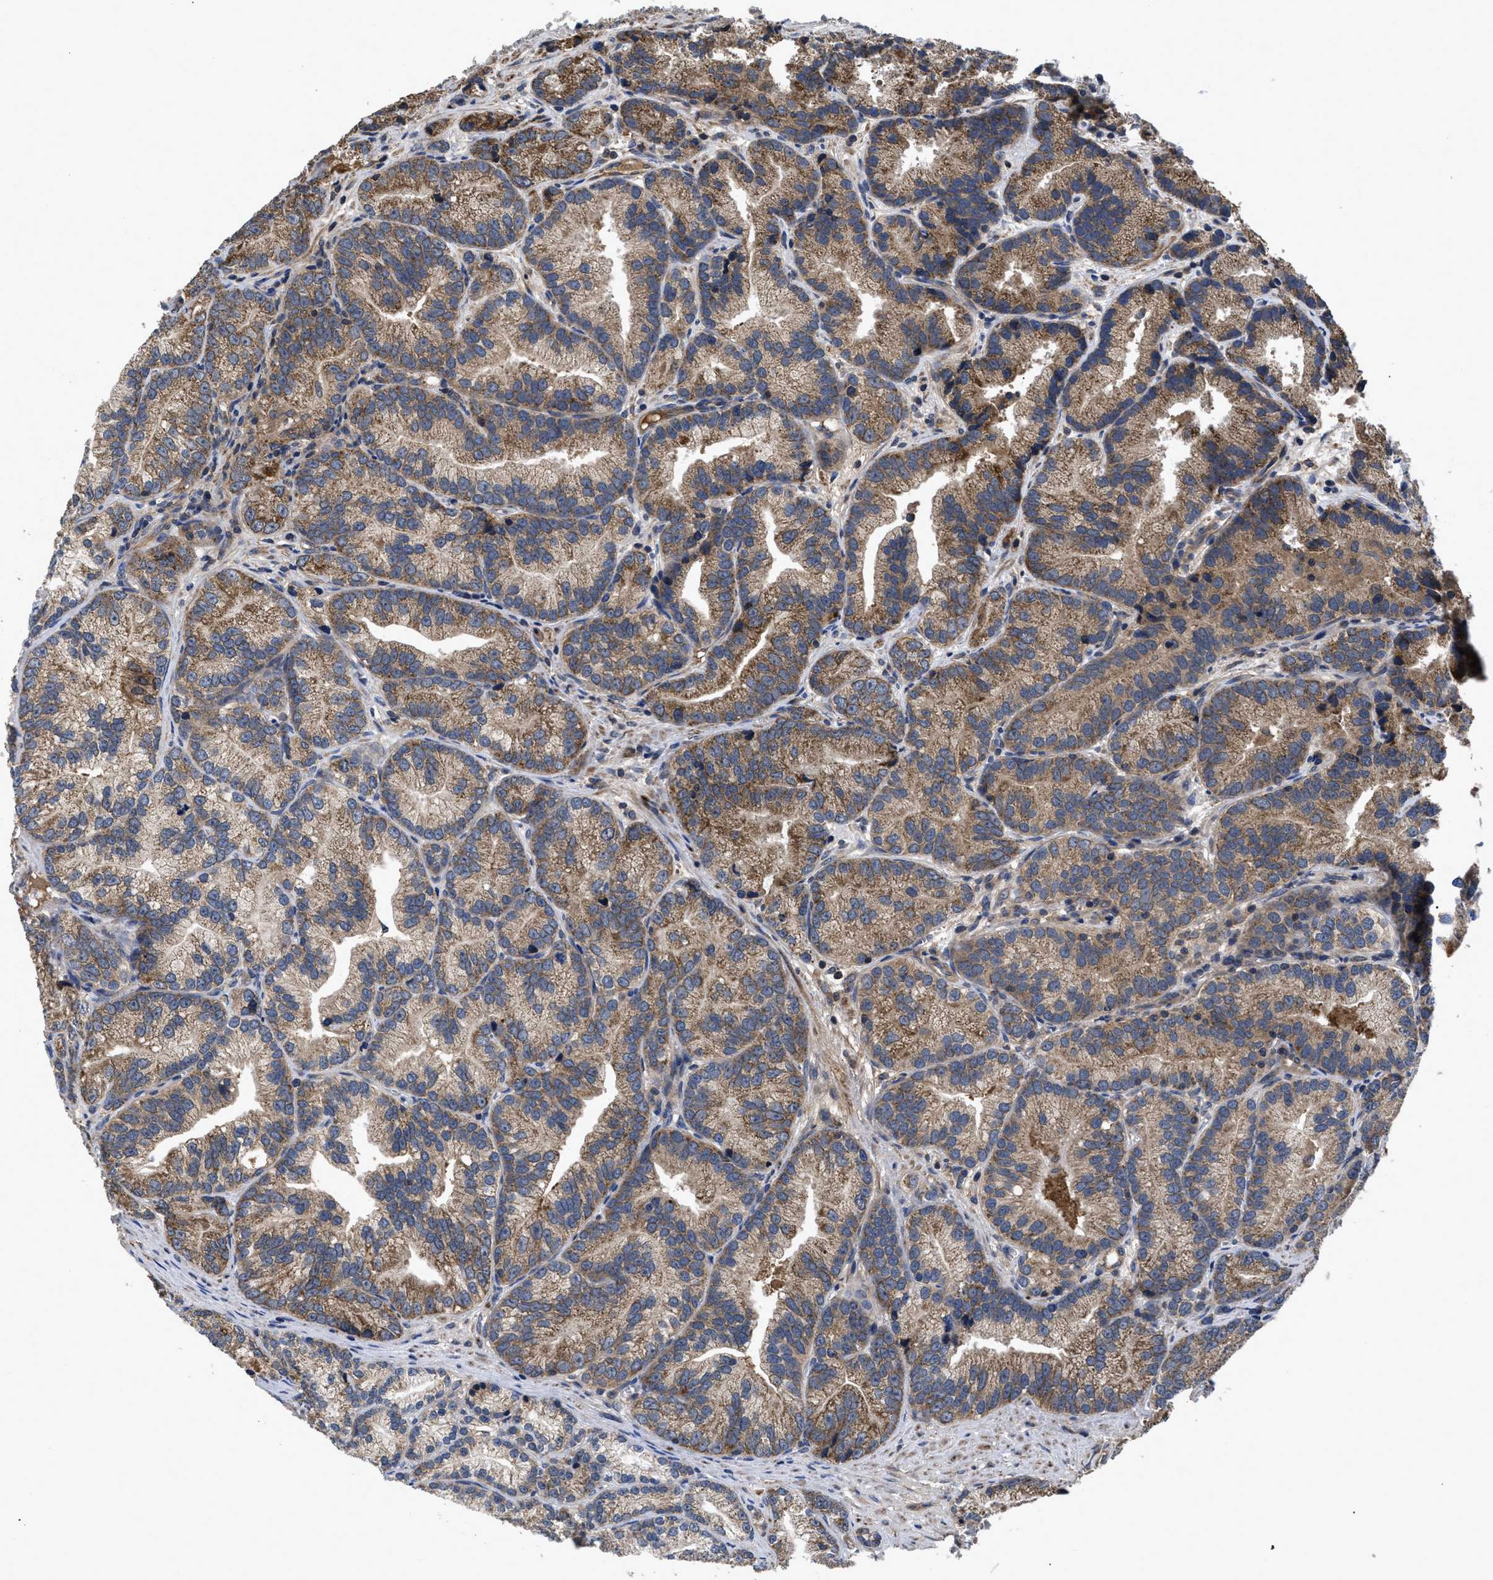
{"staining": {"intensity": "moderate", "quantity": ">75%", "location": "cytoplasmic/membranous"}, "tissue": "prostate cancer", "cell_type": "Tumor cells", "image_type": "cancer", "snomed": [{"axis": "morphology", "description": "Adenocarcinoma, Low grade"}, {"axis": "topography", "description": "Prostate"}], "caption": "Immunohistochemistry (IHC) photomicrograph of human prostate low-grade adenocarcinoma stained for a protein (brown), which shows medium levels of moderate cytoplasmic/membranous positivity in about >75% of tumor cells.", "gene": "LRRC3", "patient": {"sex": "male", "age": 89}}